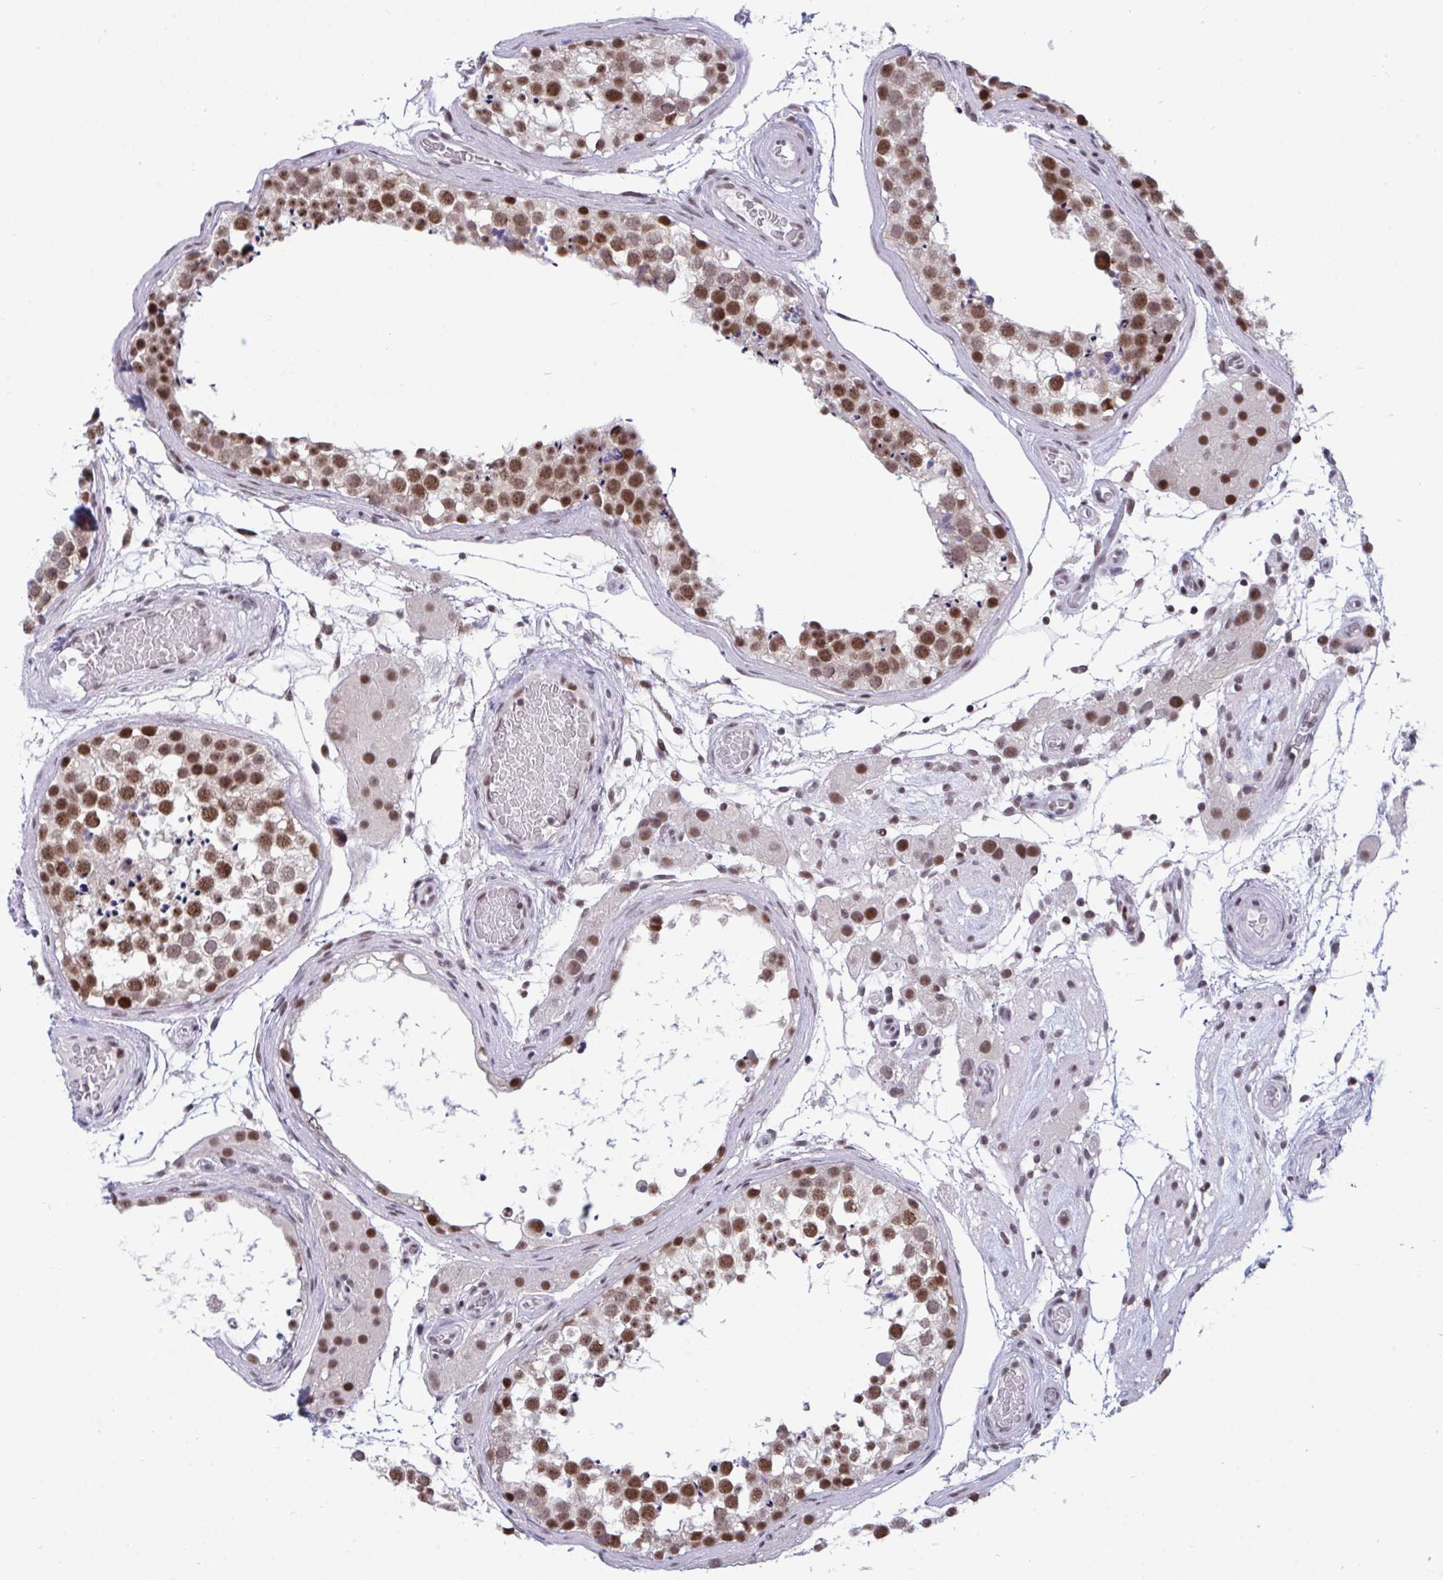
{"staining": {"intensity": "moderate", "quantity": ">75%", "location": "nuclear"}, "tissue": "testis", "cell_type": "Cells in seminiferous ducts", "image_type": "normal", "snomed": [{"axis": "morphology", "description": "Normal tissue, NOS"}, {"axis": "morphology", "description": "Seminoma, NOS"}, {"axis": "topography", "description": "Testis"}], "caption": "Protein expression analysis of normal human testis reveals moderate nuclear staining in about >75% of cells in seminiferous ducts.", "gene": "WBP11", "patient": {"sex": "male", "age": 65}}